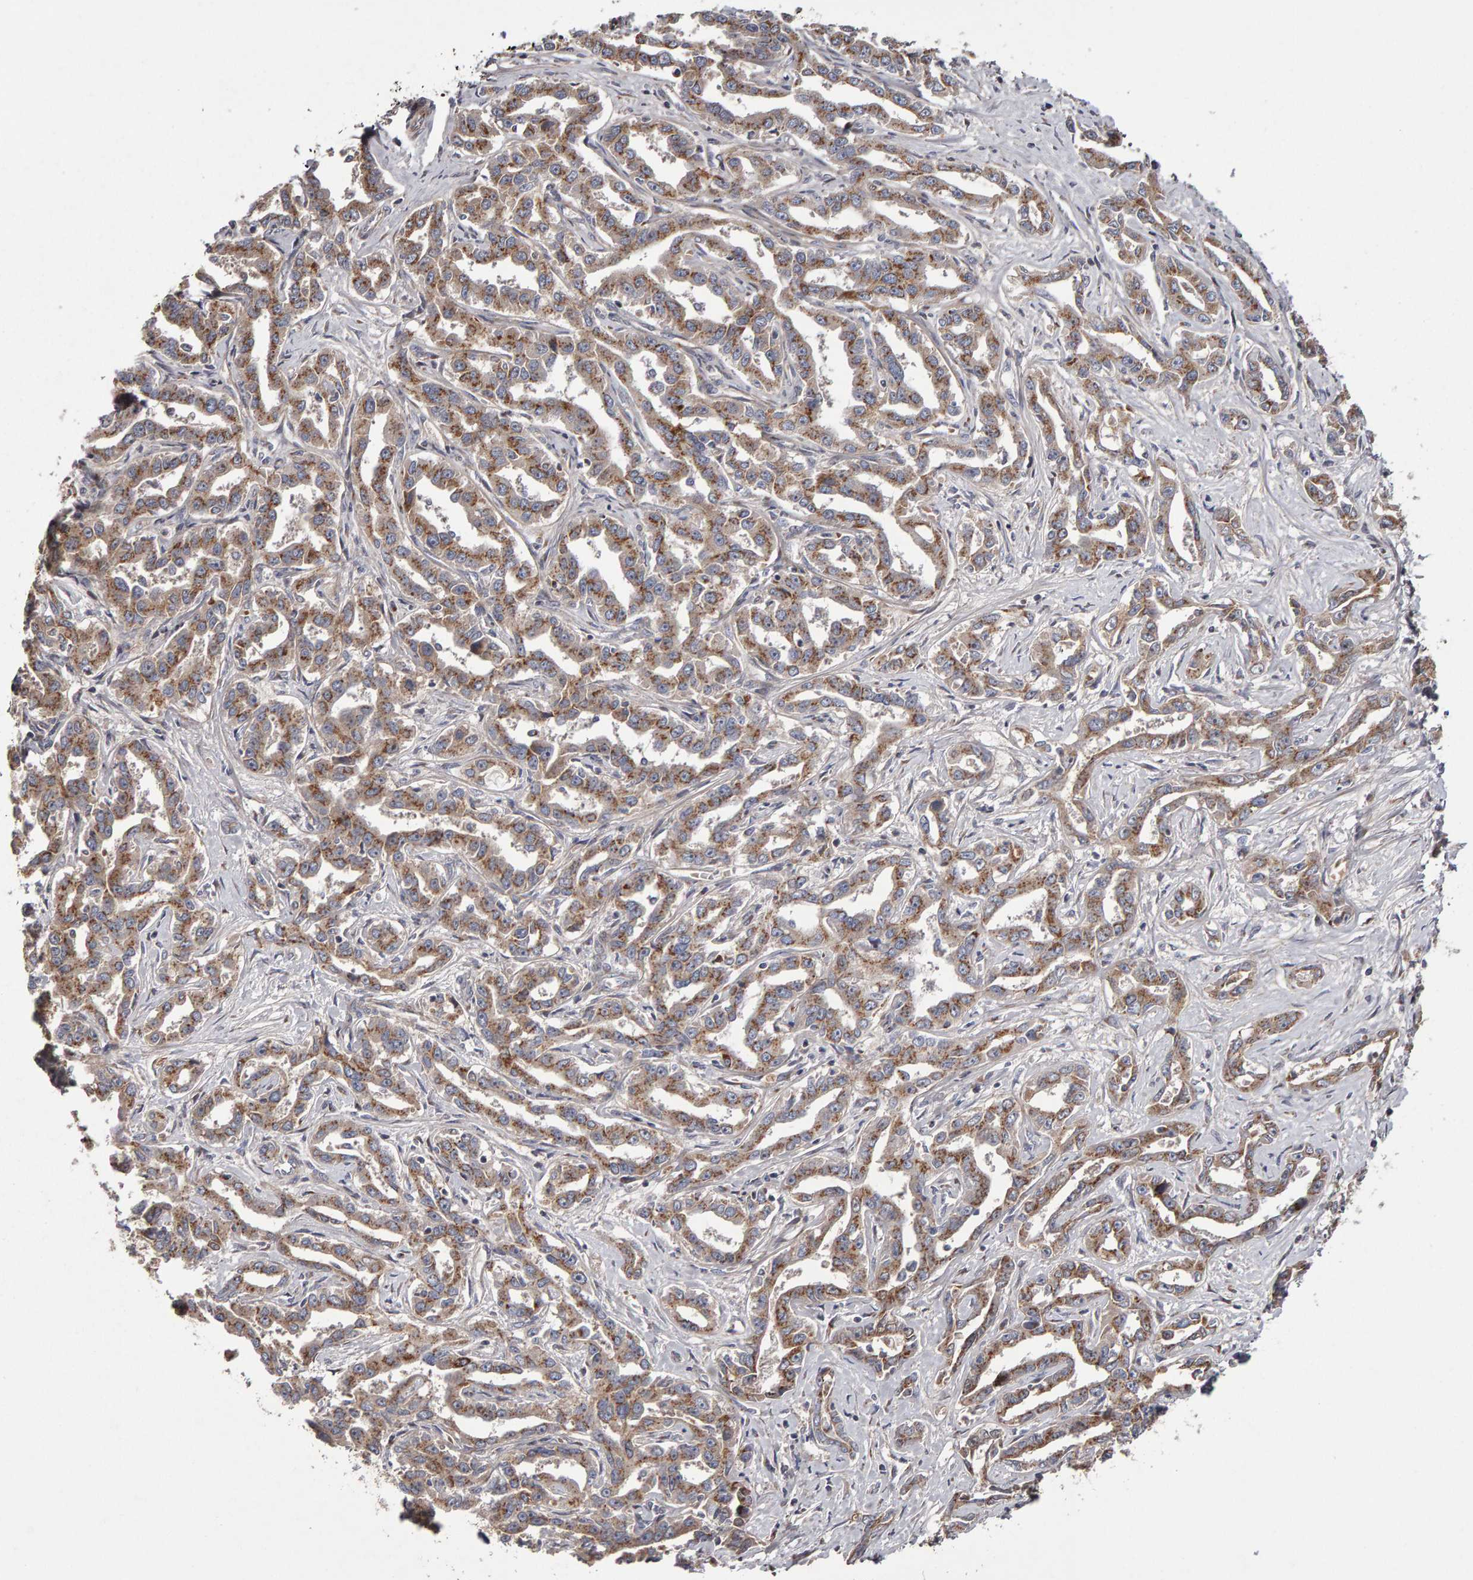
{"staining": {"intensity": "moderate", "quantity": ">75%", "location": "cytoplasmic/membranous"}, "tissue": "liver cancer", "cell_type": "Tumor cells", "image_type": "cancer", "snomed": [{"axis": "morphology", "description": "Cholangiocarcinoma"}, {"axis": "topography", "description": "Liver"}], "caption": "Immunohistochemical staining of human liver cancer demonstrates moderate cytoplasmic/membranous protein expression in about >75% of tumor cells.", "gene": "CANT1", "patient": {"sex": "male", "age": 59}}